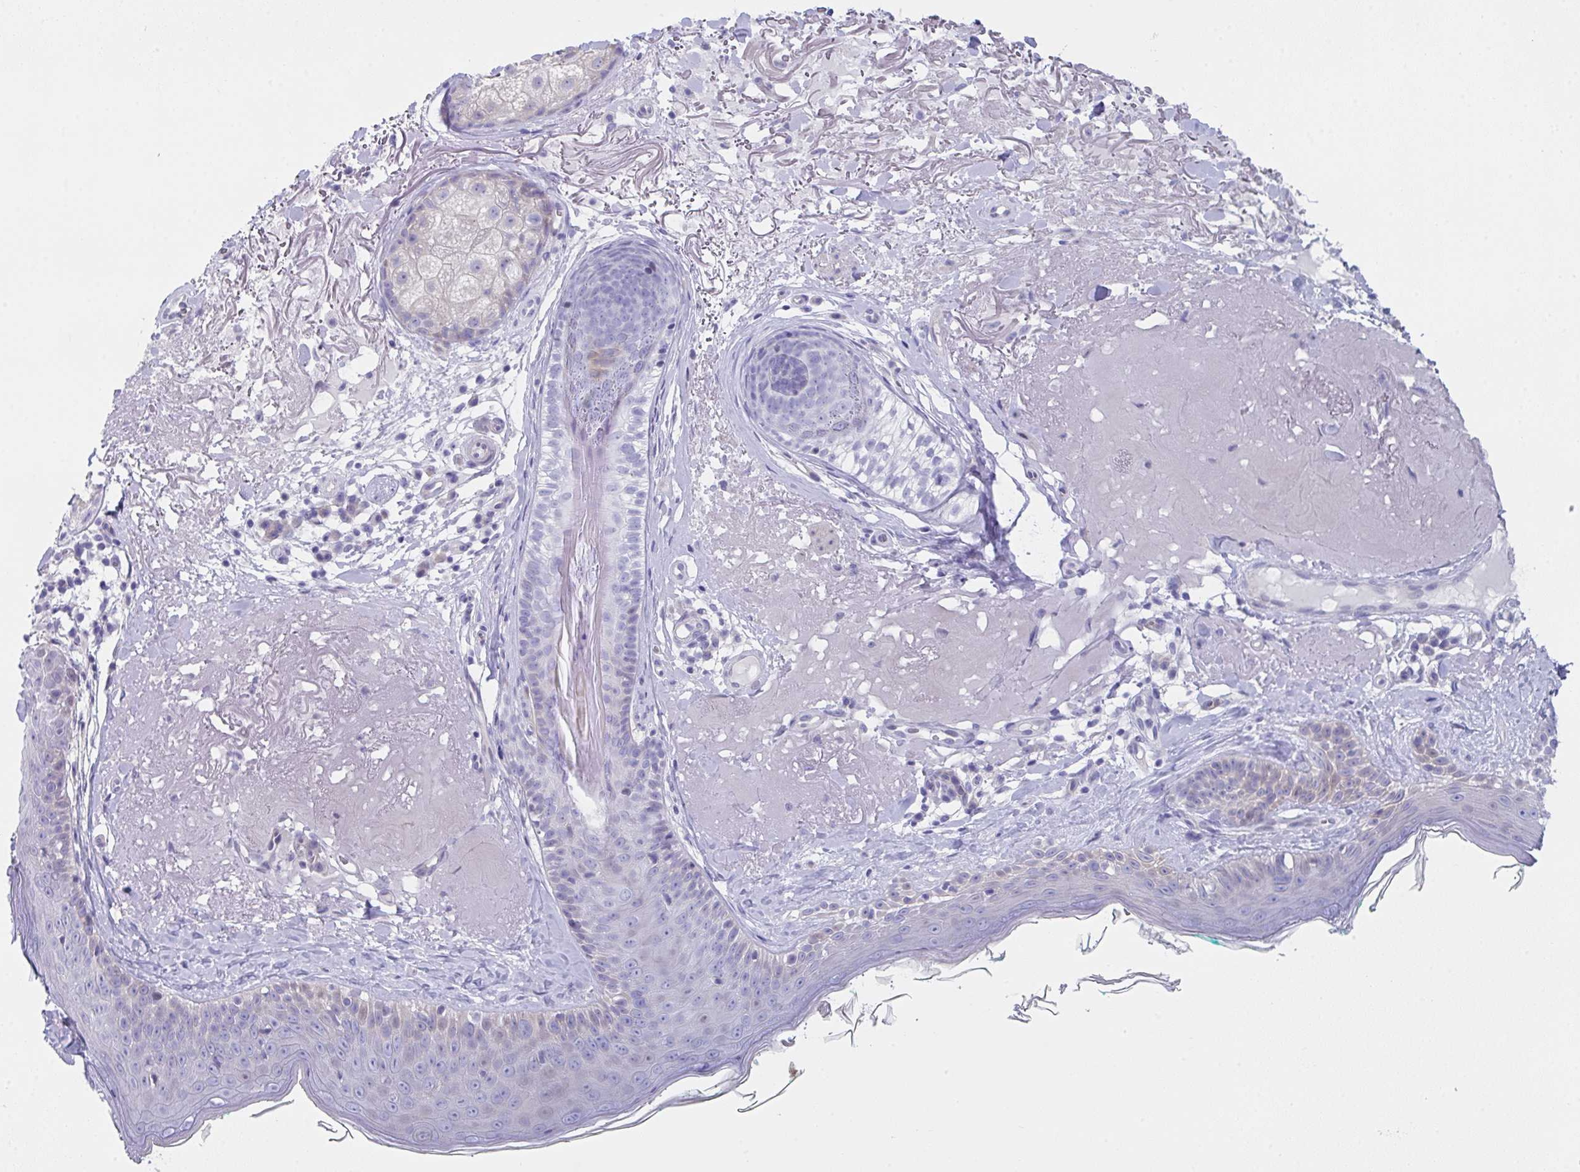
{"staining": {"intensity": "negative", "quantity": "none", "location": "none"}, "tissue": "skin", "cell_type": "Fibroblasts", "image_type": "normal", "snomed": [{"axis": "morphology", "description": "Normal tissue, NOS"}, {"axis": "topography", "description": "Skin"}], "caption": "Skin stained for a protein using immunohistochemistry displays no staining fibroblasts.", "gene": "FBXO47", "patient": {"sex": "male", "age": 73}}